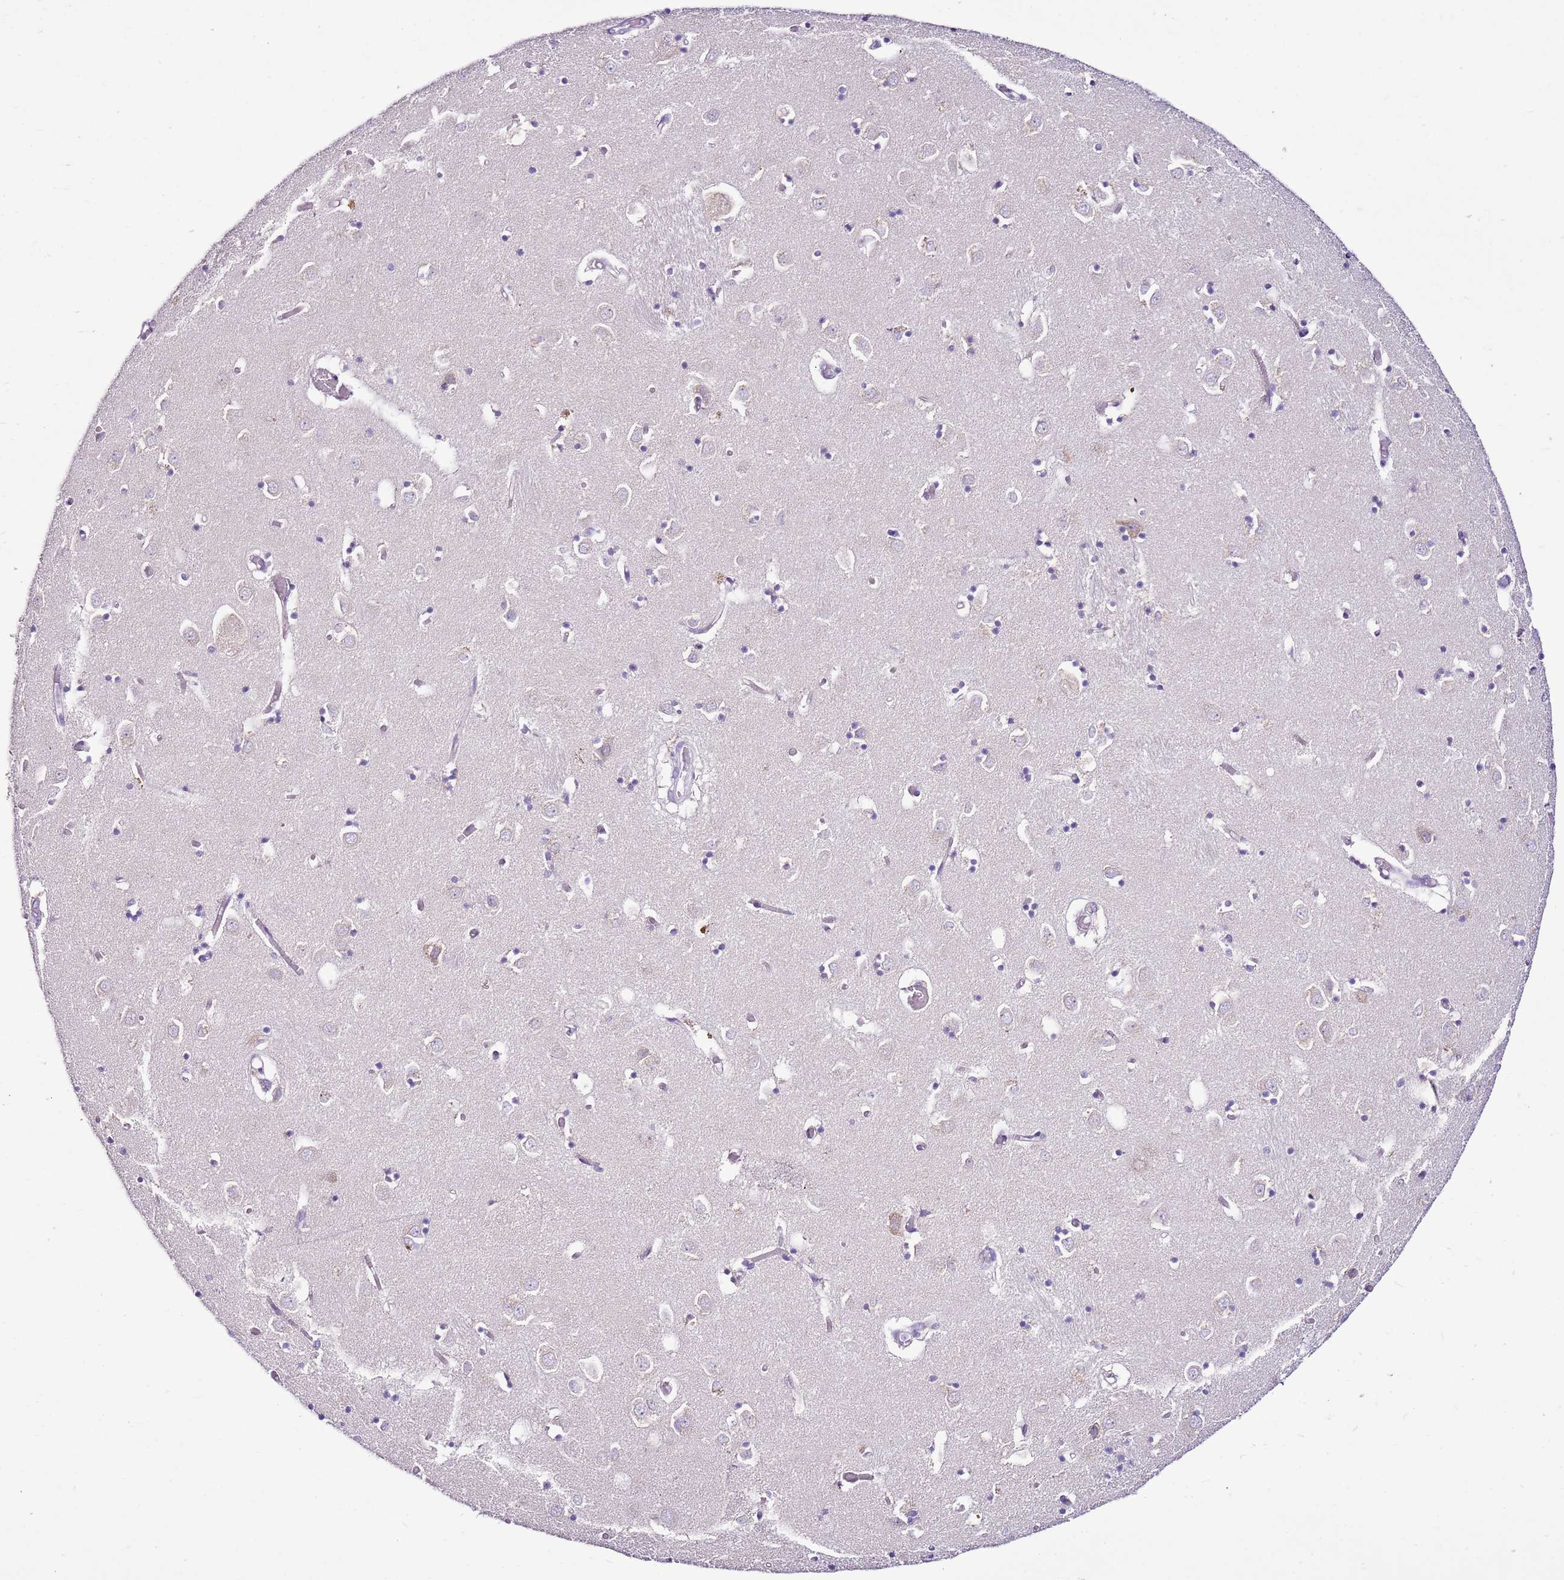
{"staining": {"intensity": "negative", "quantity": "none", "location": "none"}, "tissue": "caudate", "cell_type": "Glial cells", "image_type": "normal", "snomed": [{"axis": "morphology", "description": "Normal tissue, NOS"}, {"axis": "topography", "description": "Lateral ventricle wall"}], "caption": "This histopathology image is of benign caudate stained with immunohistochemistry (IHC) to label a protein in brown with the nuclei are counter-stained blue. There is no staining in glial cells. (DAB immunohistochemistry (IHC) visualized using brightfield microscopy, high magnification).", "gene": "MRPL36", "patient": {"sex": "male", "age": 70}}